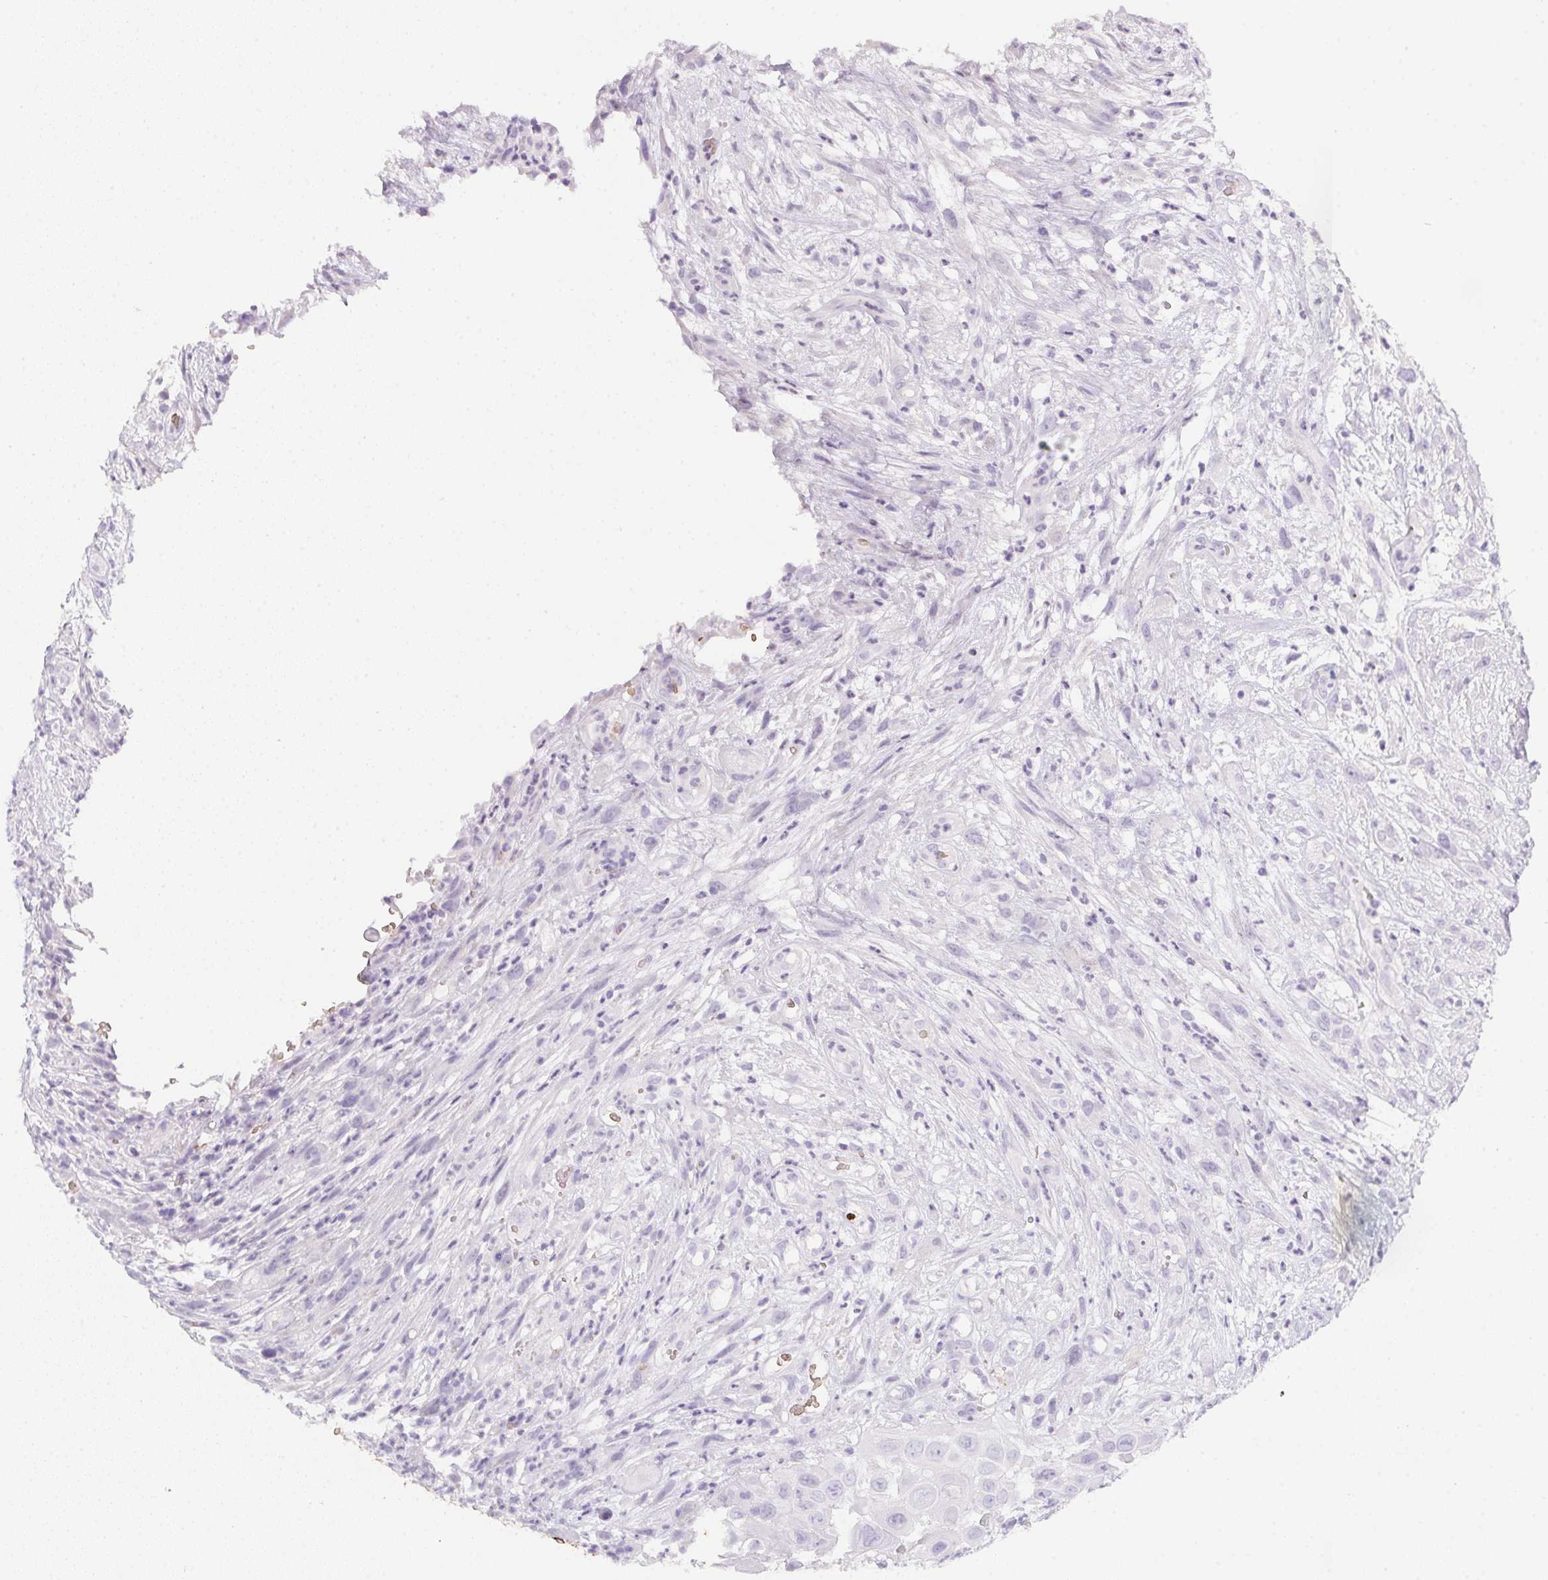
{"staining": {"intensity": "negative", "quantity": "none", "location": "none"}, "tissue": "head and neck cancer", "cell_type": "Tumor cells", "image_type": "cancer", "snomed": [{"axis": "morphology", "description": "Squamous cell carcinoma, NOS"}, {"axis": "topography", "description": "Head-Neck"}], "caption": "Photomicrograph shows no protein staining in tumor cells of head and neck cancer (squamous cell carcinoma) tissue.", "gene": "DCD", "patient": {"sex": "male", "age": 65}}